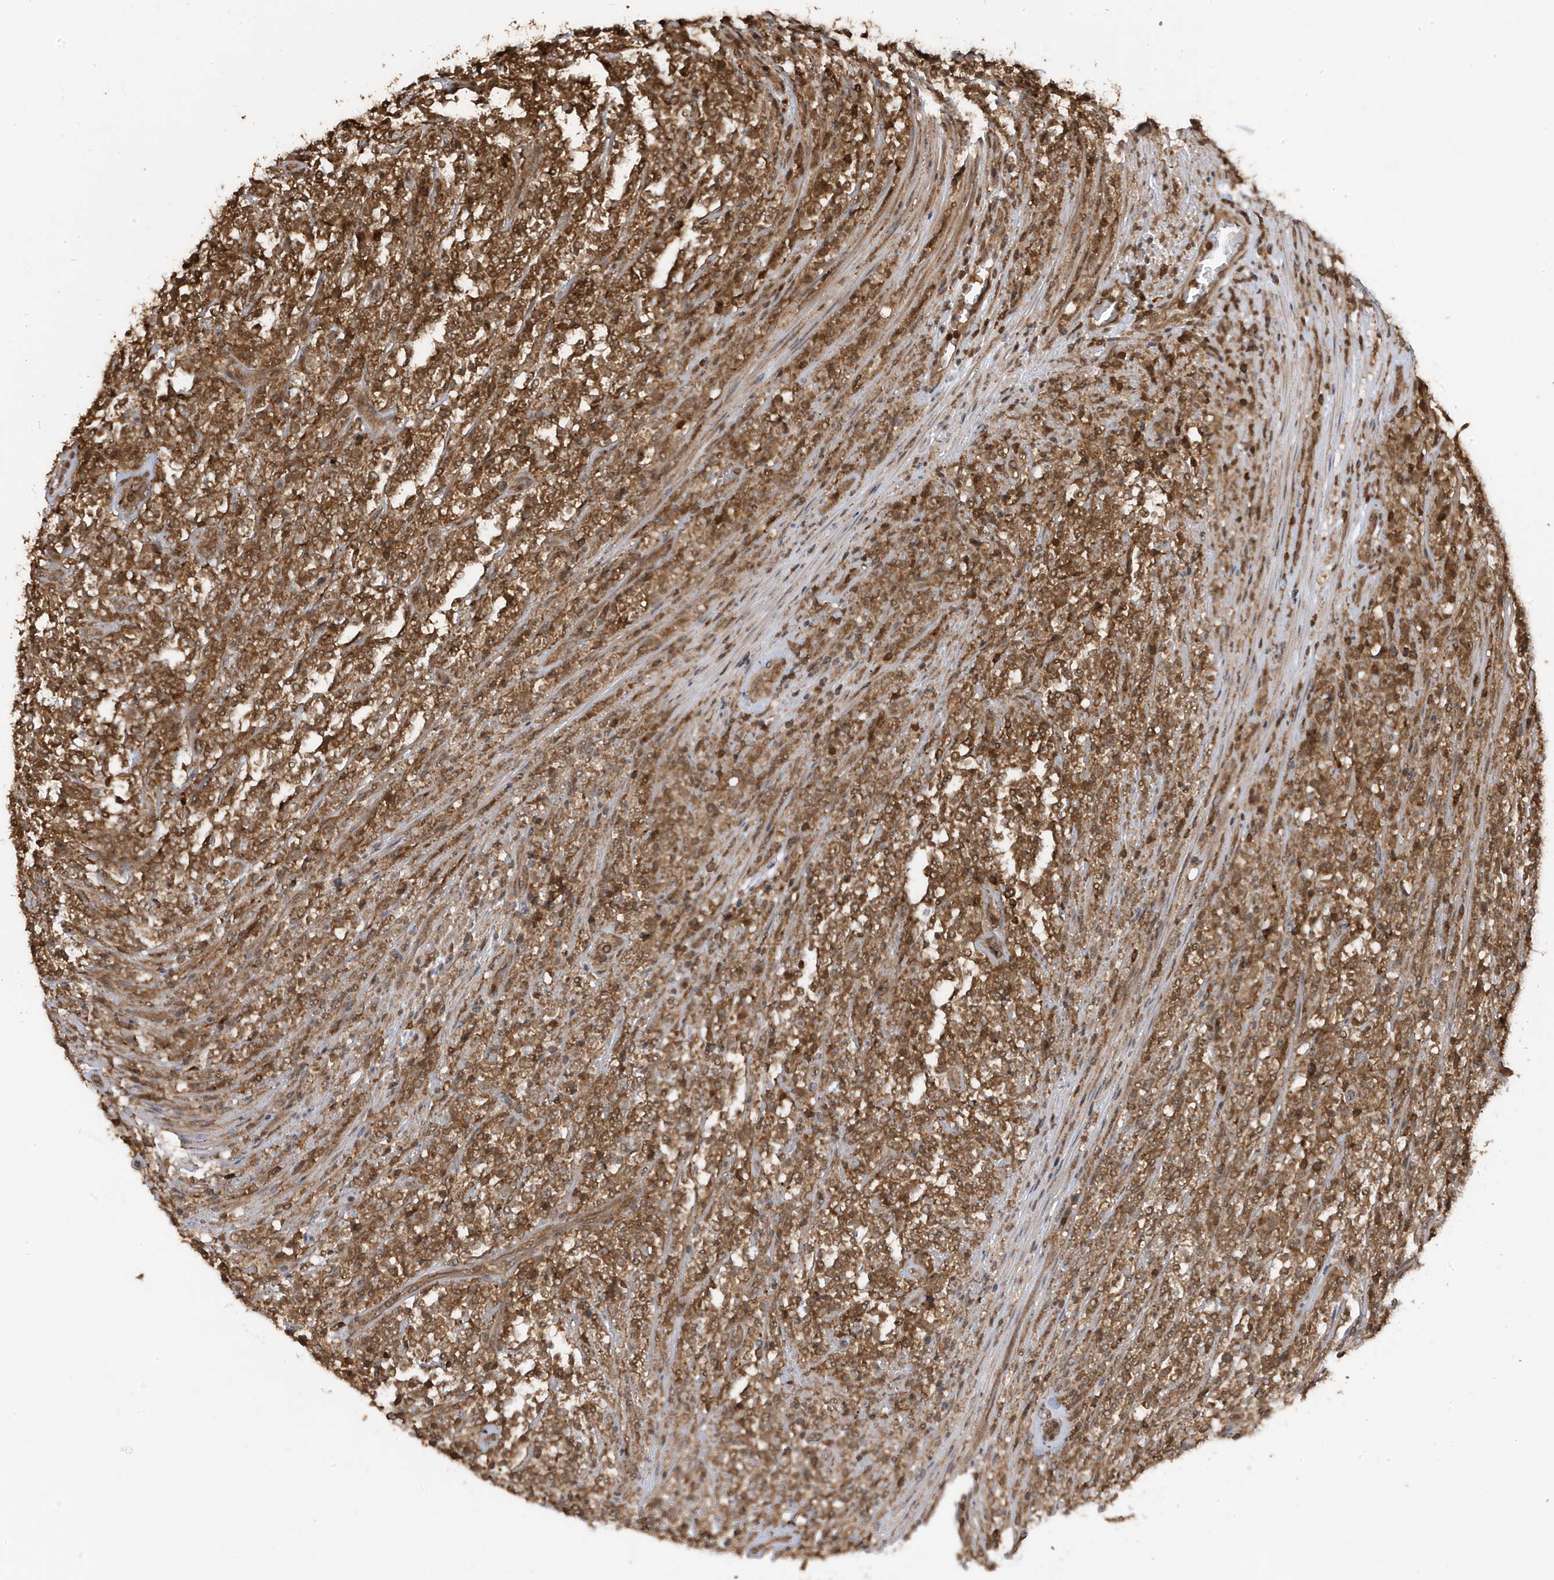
{"staining": {"intensity": "moderate", "quantity": ">75%", "location": "cytoplasmic/membranous"}, "tissue": "lymphoma", "cell_type": "Tumor cells", "image_type": "cancer", "snomed": [{"axis": "morphology", "description": "Malignant lymphoma, non-Hodgkin's type, High grade"}, {"axis": "topography", "description": "Soft tissue"}], "caption": "Immunohistochemistry (IHC) micrograph of neoplastic tissue: high-grade malignant lymphoma, non-Hodgkin's type stained using immunohistochemistry reveals medium levels of moderate protein expression localized specifically in the cytoplasmic/membranous of tumor cells, appearing as a cytoplasmic/membranous brown color.", "gene": "ASAP1", "patient": {"sex": "male", "age": 18}}